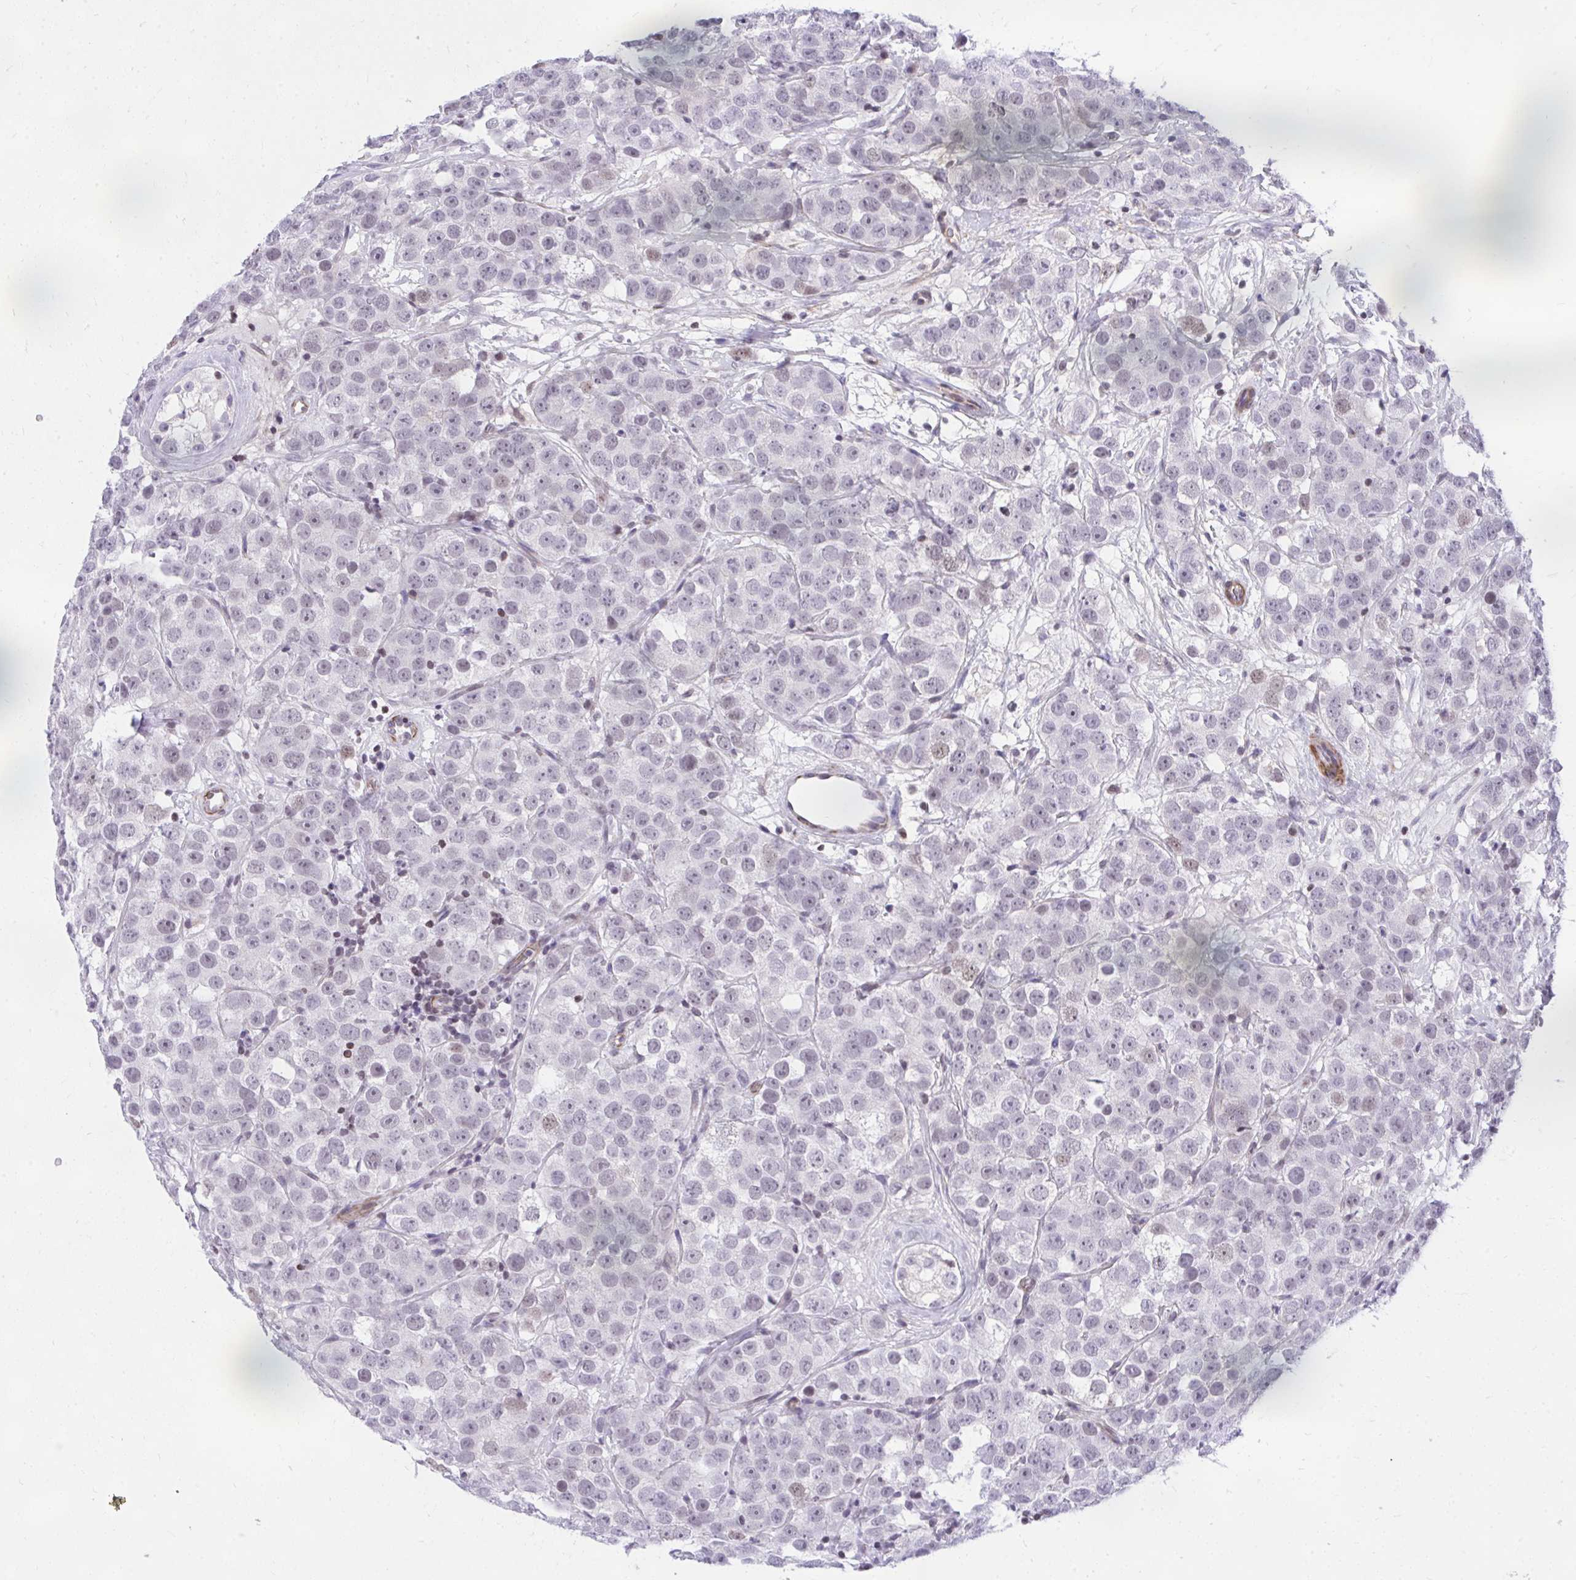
{"staining": {"intensity": "moderate", "quantity": "<25%", "location": "nuclear"}, "tissue": "testis cancer", "cell_type": "Tumor cells", "image_type": "cancer", "snomed": [{"axis": "morphology", "description": "Seminoma, NOS"}, {"axis": "topography", "description": "Testis"}], "caption": "Moderate nuclear protein positivity is seen in approximately <25% of tumor cells in testis cancer (seminoma). (DAB (3,3'-diaminobenzidine) IHC with brightfield microscopy, high magnification).", "gene": "KCNN4", "patient": {"sex": "male", "age": 28}}